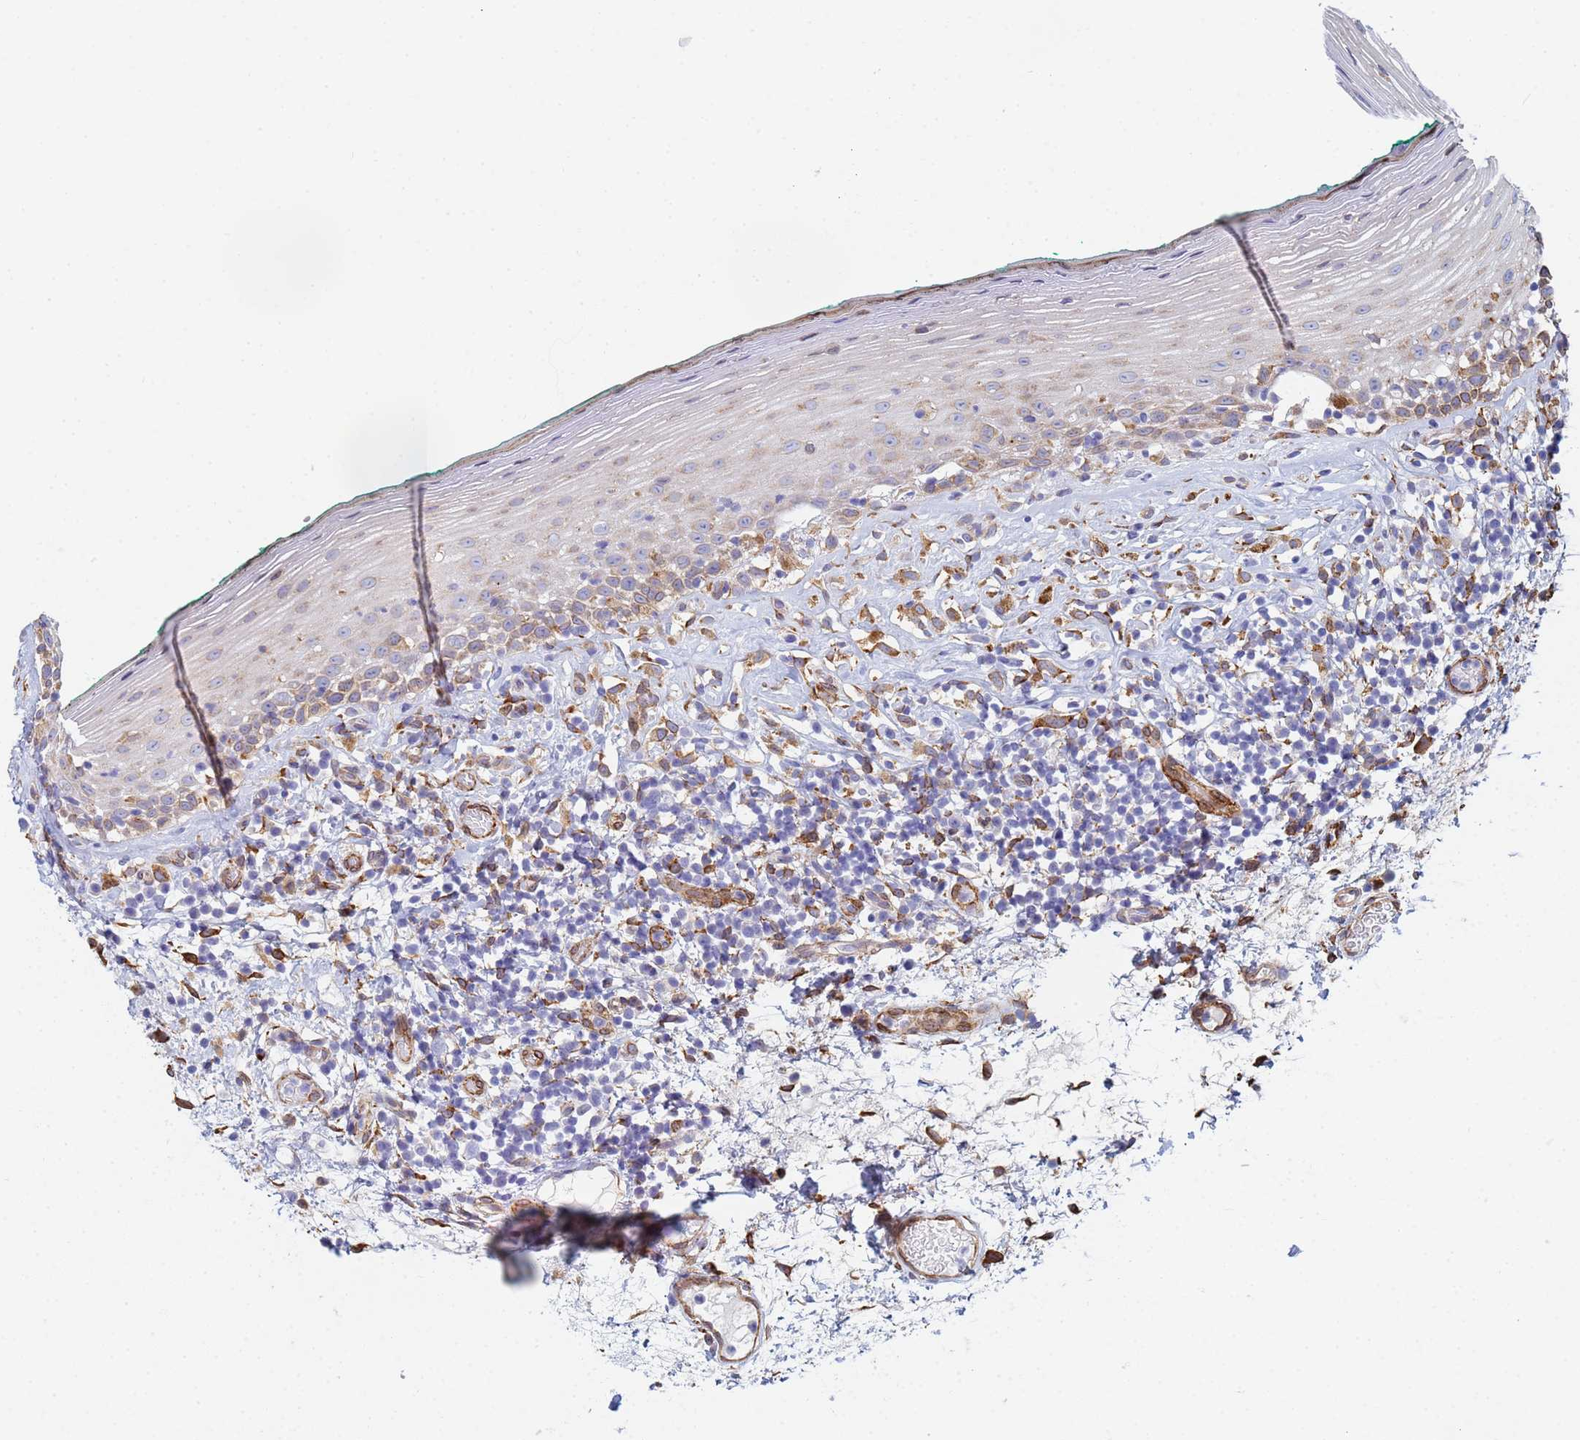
{"staining": {"intensity": "moderate", "quantity": "<25%", "location": "cytoplasmic/membranous"}, "tissue": "oral mucosa", "cell_type": "Squamous epithelial cells", "image_type": "normal", "snomed": [{"axis": "morphology", "description": "Normal tissue, NOS"}, {"axis": "topography", "description": "Oral tissue"}], "caption": "Immunohistochemistry staining of normal oral mucosa, which exhibits low levels of moderate cytoplasmic/membranous expression in approximately <25% of squamous epithelial cells indicating moderate cytoplasmic/membranous protein positivity. The staining was performed using DAB (brown) for protein detection and nuclei were counterstained in hematoxylin (blue).", "gene": "GDAP2", "patient": {"sex": "female", "age": 83}}